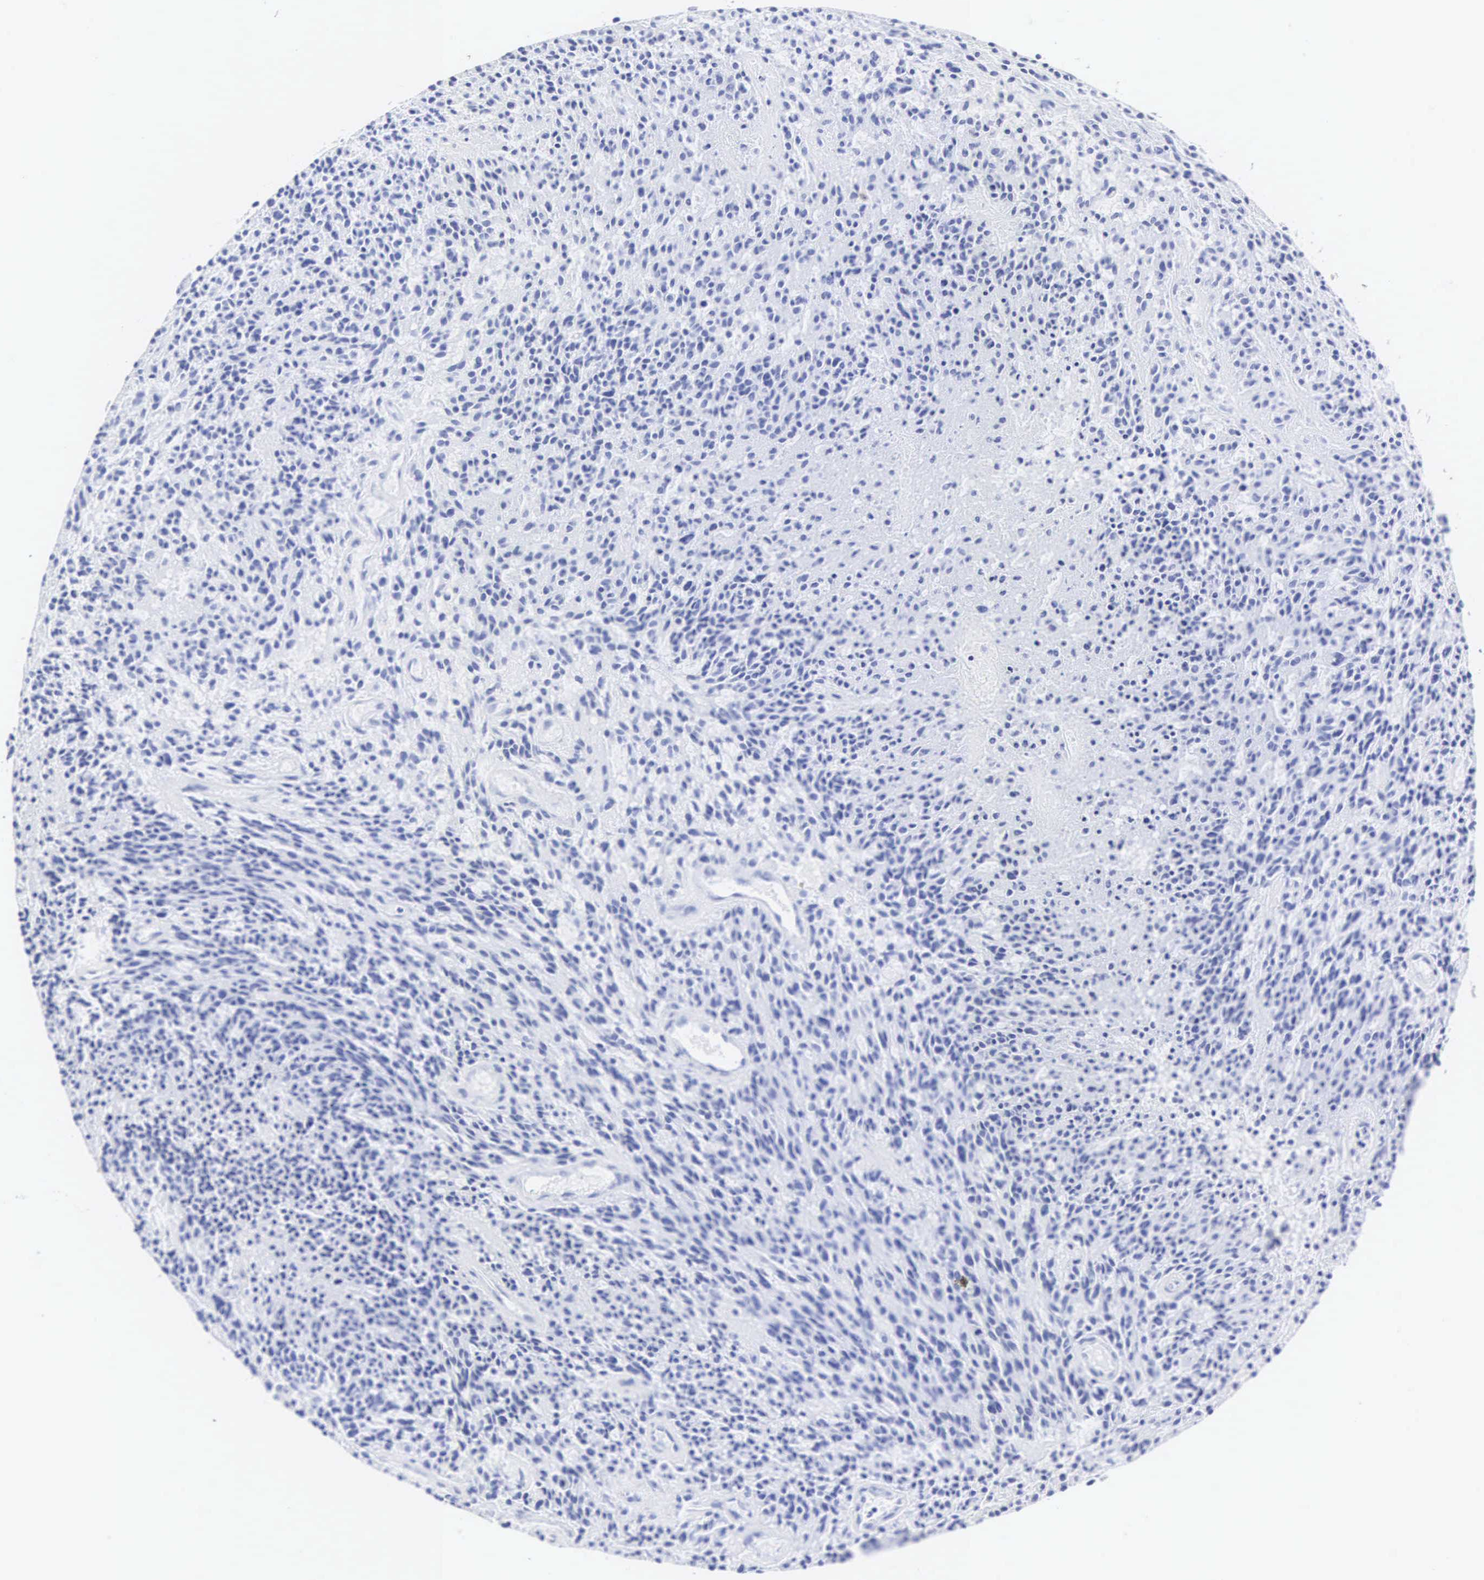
{"staining": {"intensity": "negative", "quantity": "none", "location": "none"}, "tissue": "glioma", "cell_type": "Tumor cells", "image_type": "cancer", "snomed": [{"axis": "morphology", "description": "Glioma, malignant, High grade"}, {"axis": "topography", "description": "Brain"}], "caption": "Tumor cells are negative for brown protein staining in malignant high-grade glioma. (DAB (3,3'-diaminobenzidine) immunohistochemistry (IHC) visualized using brightfield microscopy, high magnification).", "gene": "INS", "patient": {"sex": "female", "age": 13}}